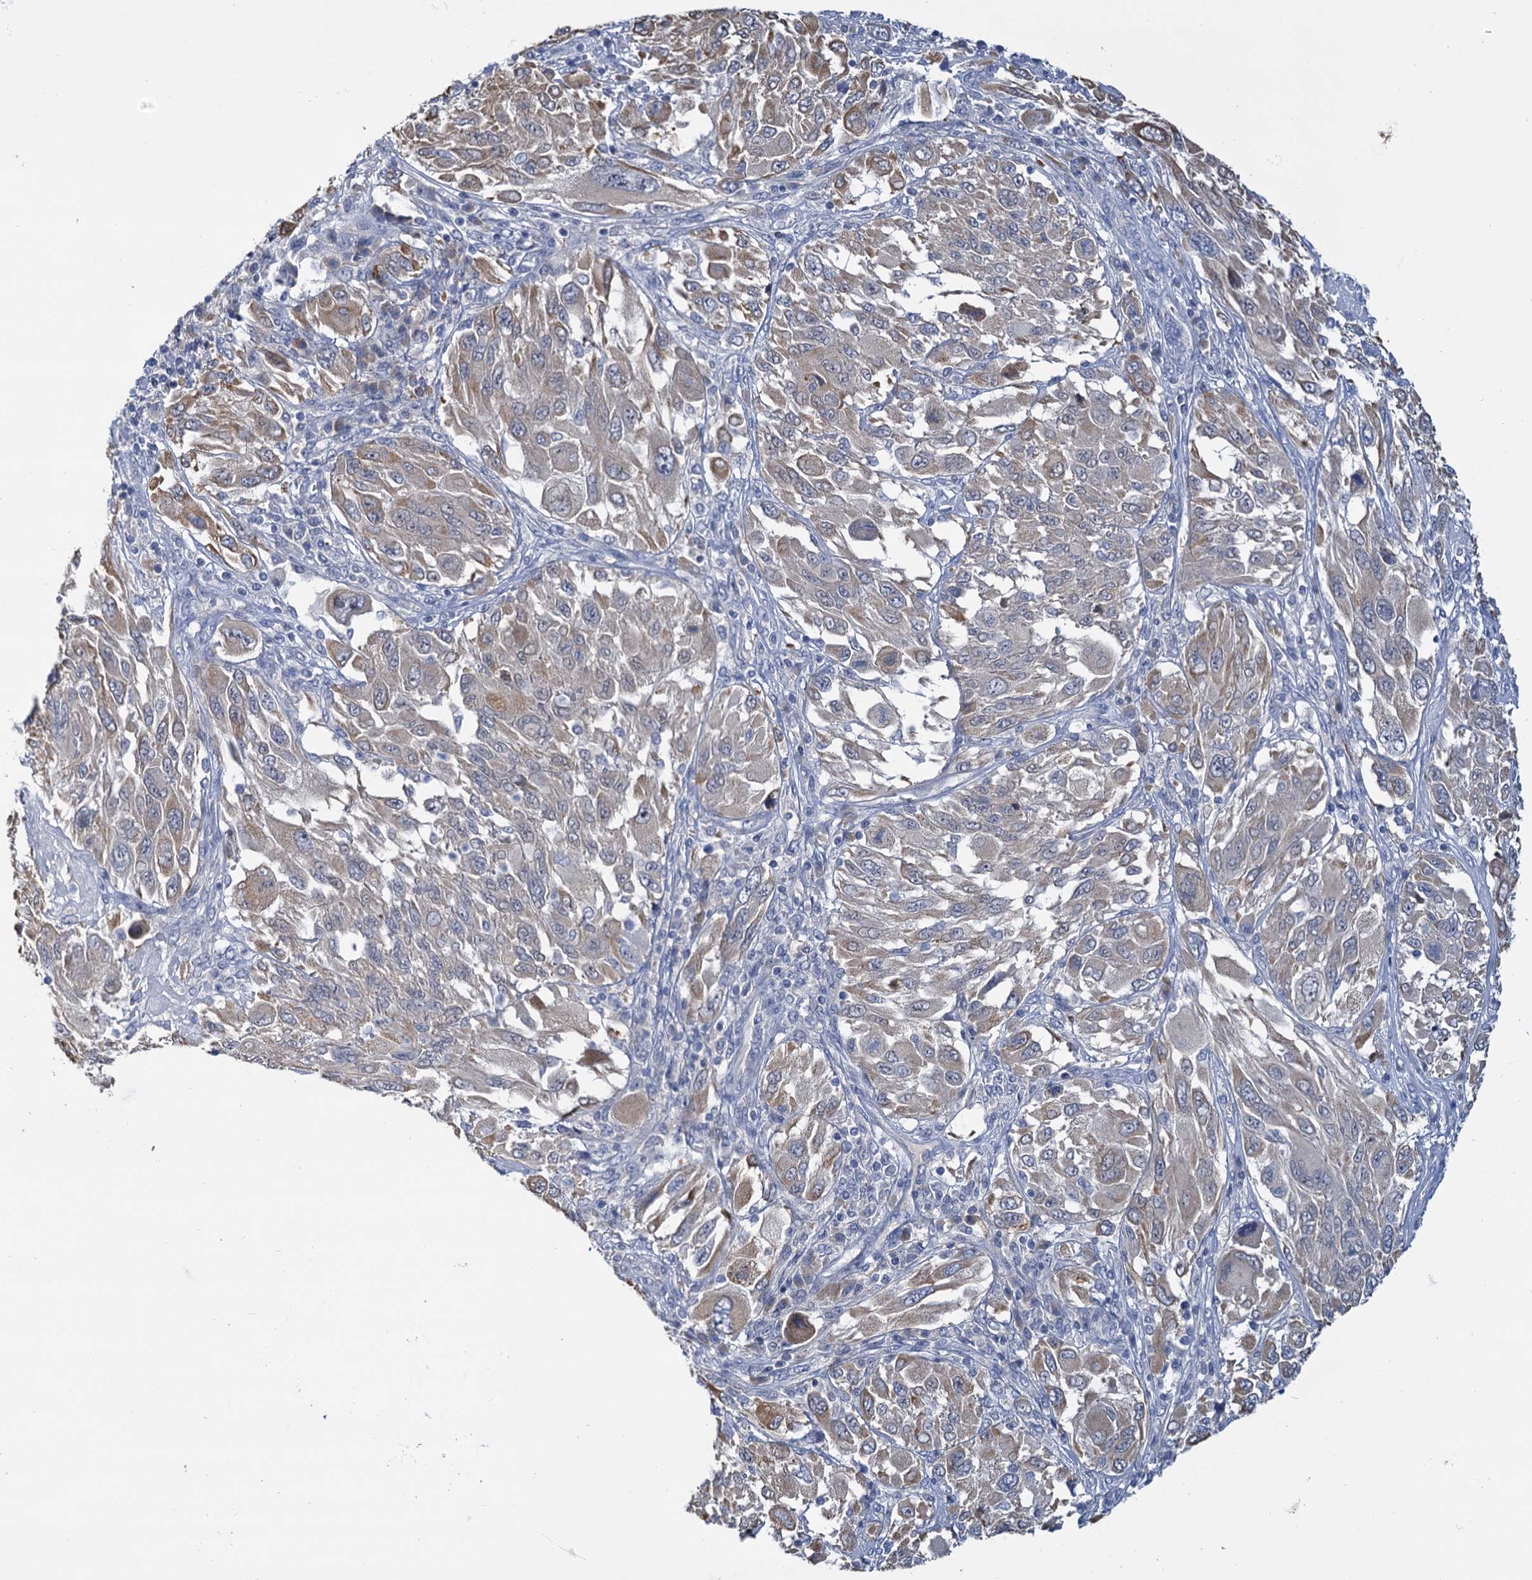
{"staining": {"intensity": "moderate", "quantity": "<25%", "location": "cytoplasmic/membranous"}, "tissue": "melanoma", "cell_type": "Tumor cells", "image_type": "cancer", "snomed": [{"axis": "morphology", "description": "Malignant melanoma, NOS"}, {"axis": "topography", "description": "Skin"}], "caption": "Immunohistochemical staining of melanoma demonstrates moderate cytoplasmic/membranous protein staining in about <25% of tumor cells.", "gene": "ANKRD42", "patient": {"sex": "female", "age": 91}}